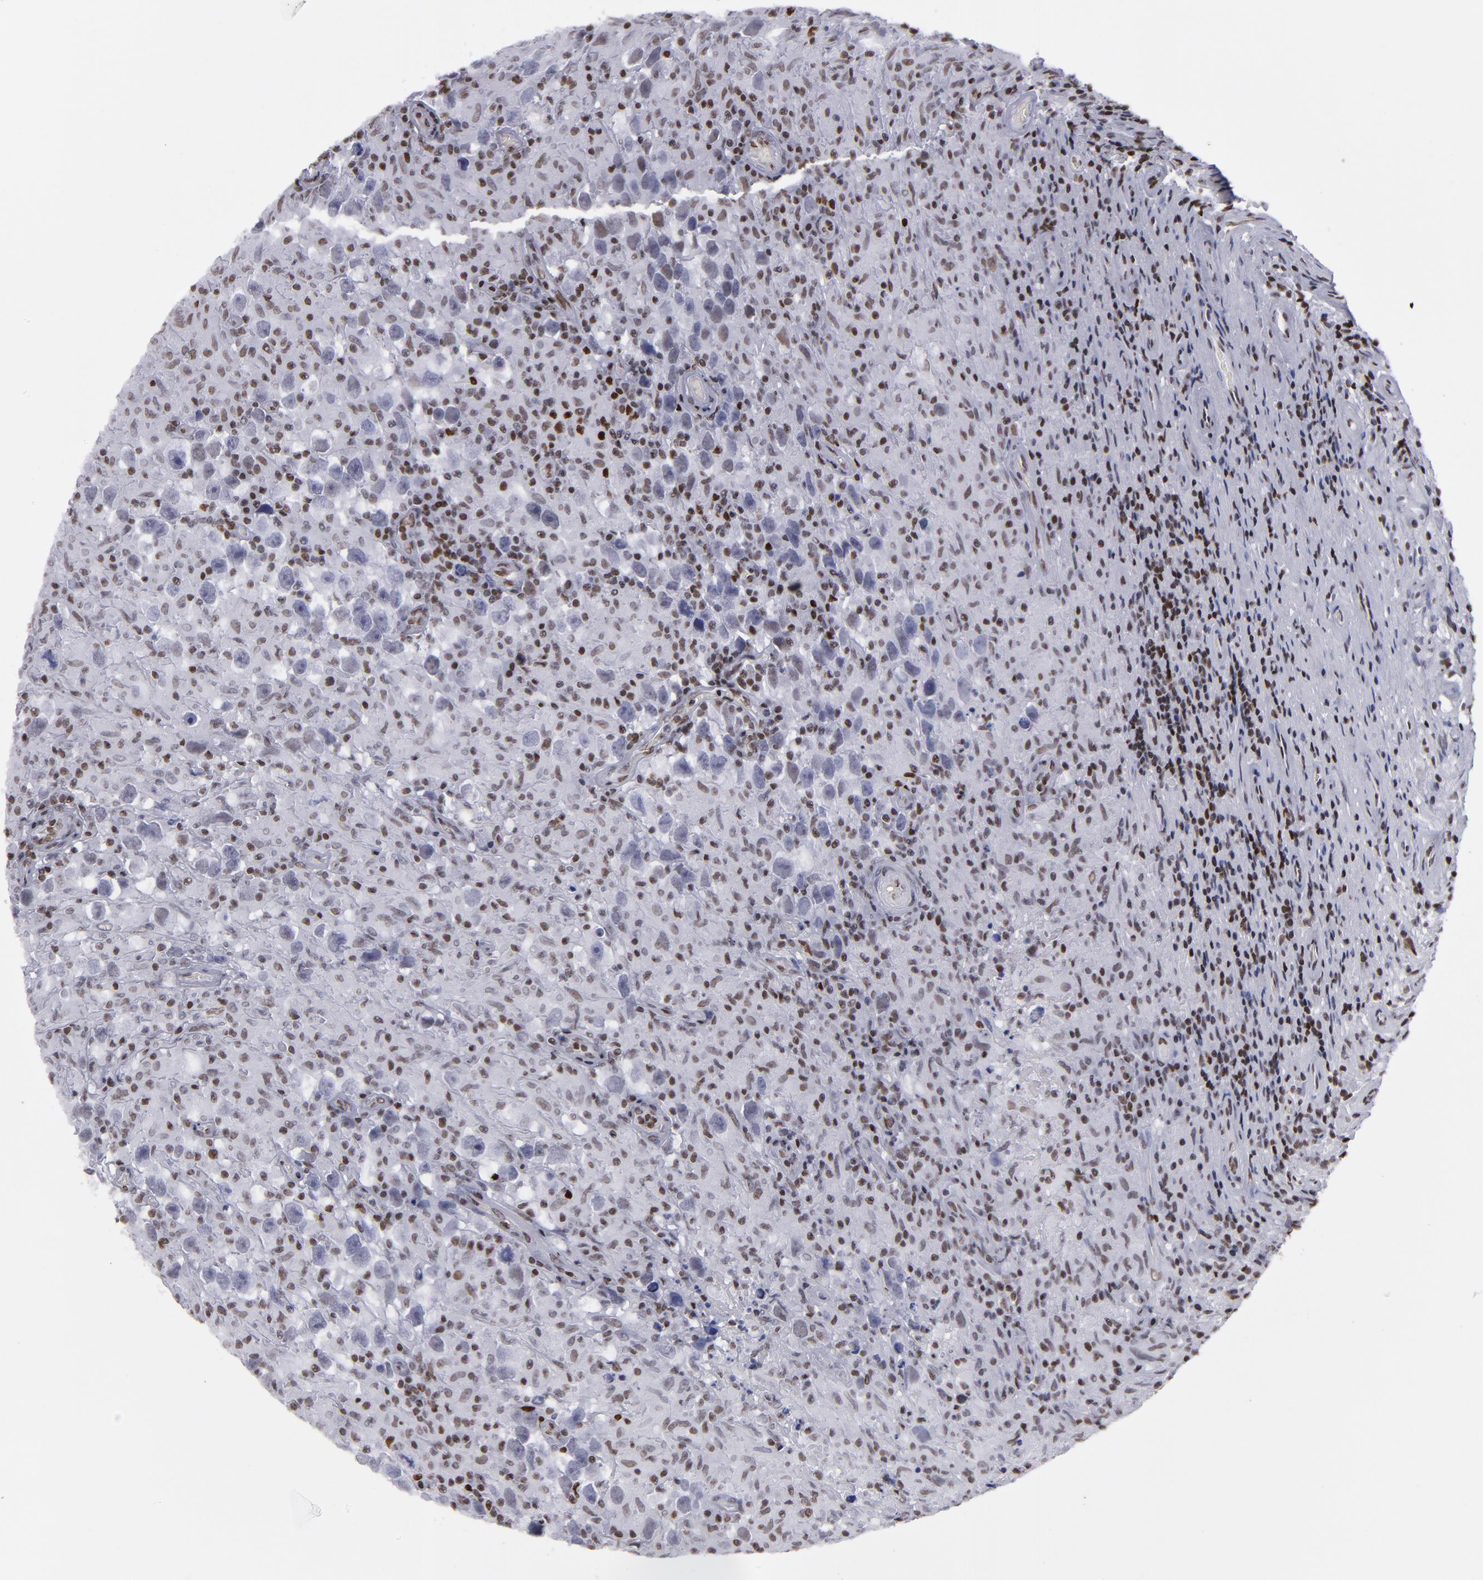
{"staining": {"intensity": "weak", "quantity": "<25%", "location": "nuclear"}, "tissue": "testis cancer", "cell_type": "Tumor cells", "image_type": "cancer", "snomed": [{"axis": "morphology", "description": "Seminoma, NOS"}, {"axis": "topography", "description": "Testis"}], "caption": "There is no significant expression in tumor cells of testis cancer.", "gene": "TERF2", "patient": {"sex": "male", "age": 34}}